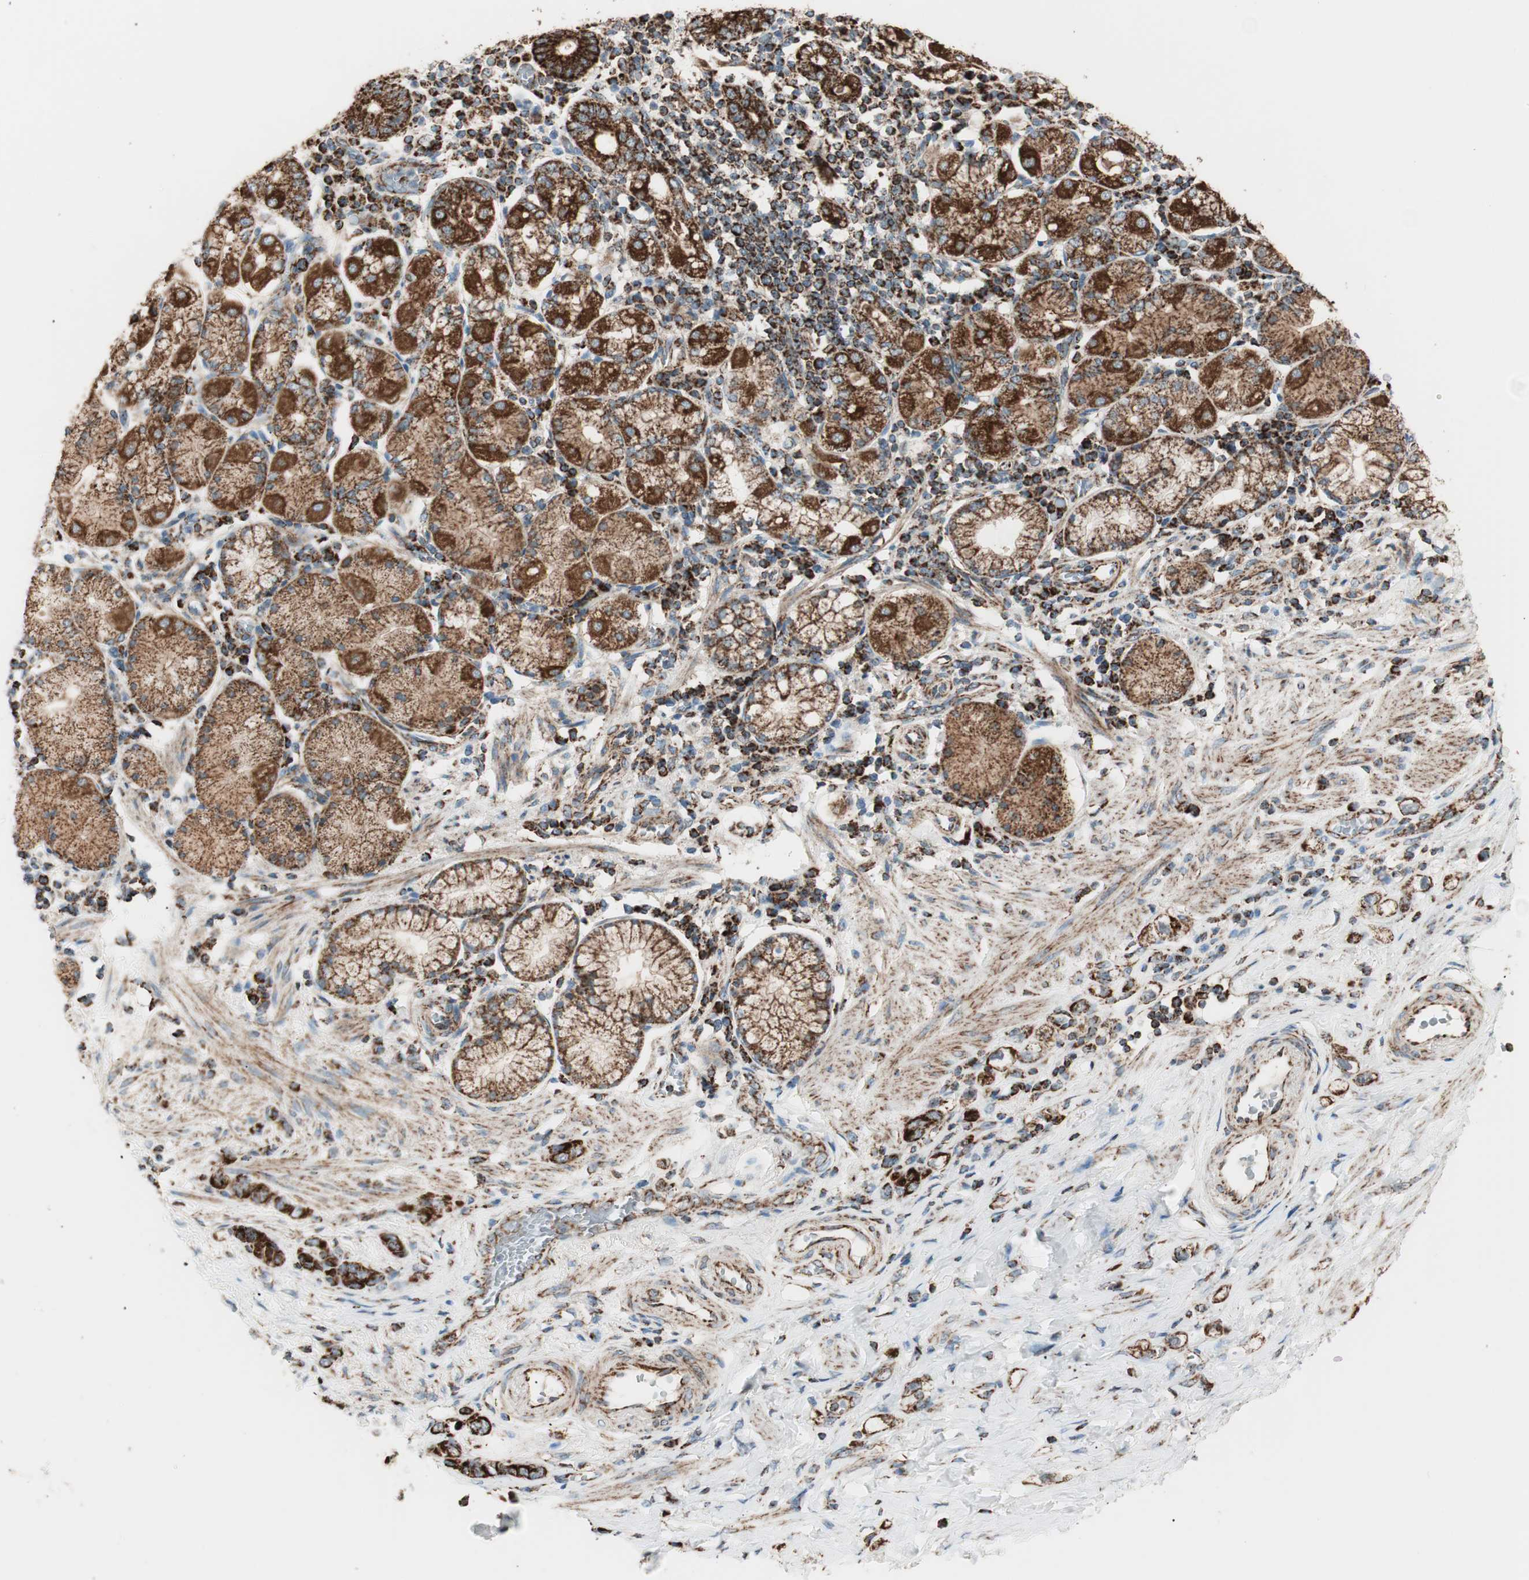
{"staining": {"intensity": "strong", "quantity": ">75%", "location": "cytoplasmic/membranous"}, "tissue": "stomach cancer", "cell_type": "Tumor cells", "image_type": "cancer", "snomed": [{"axis": "morphology", "description": "Adenocarcinoma, NOS"}, {"axis": "topography", "description": "Stomach"}], "caption": "Immunohistochemistry (IHC) micrograph of stomach cancer stained for a protein (brown), which exhibits high levels of strong cytoplasmic/membranous staining in approximately >75% of tumor cells.", "gene": "TOMM22", "patient": {"sex": "male", "age": 82}}